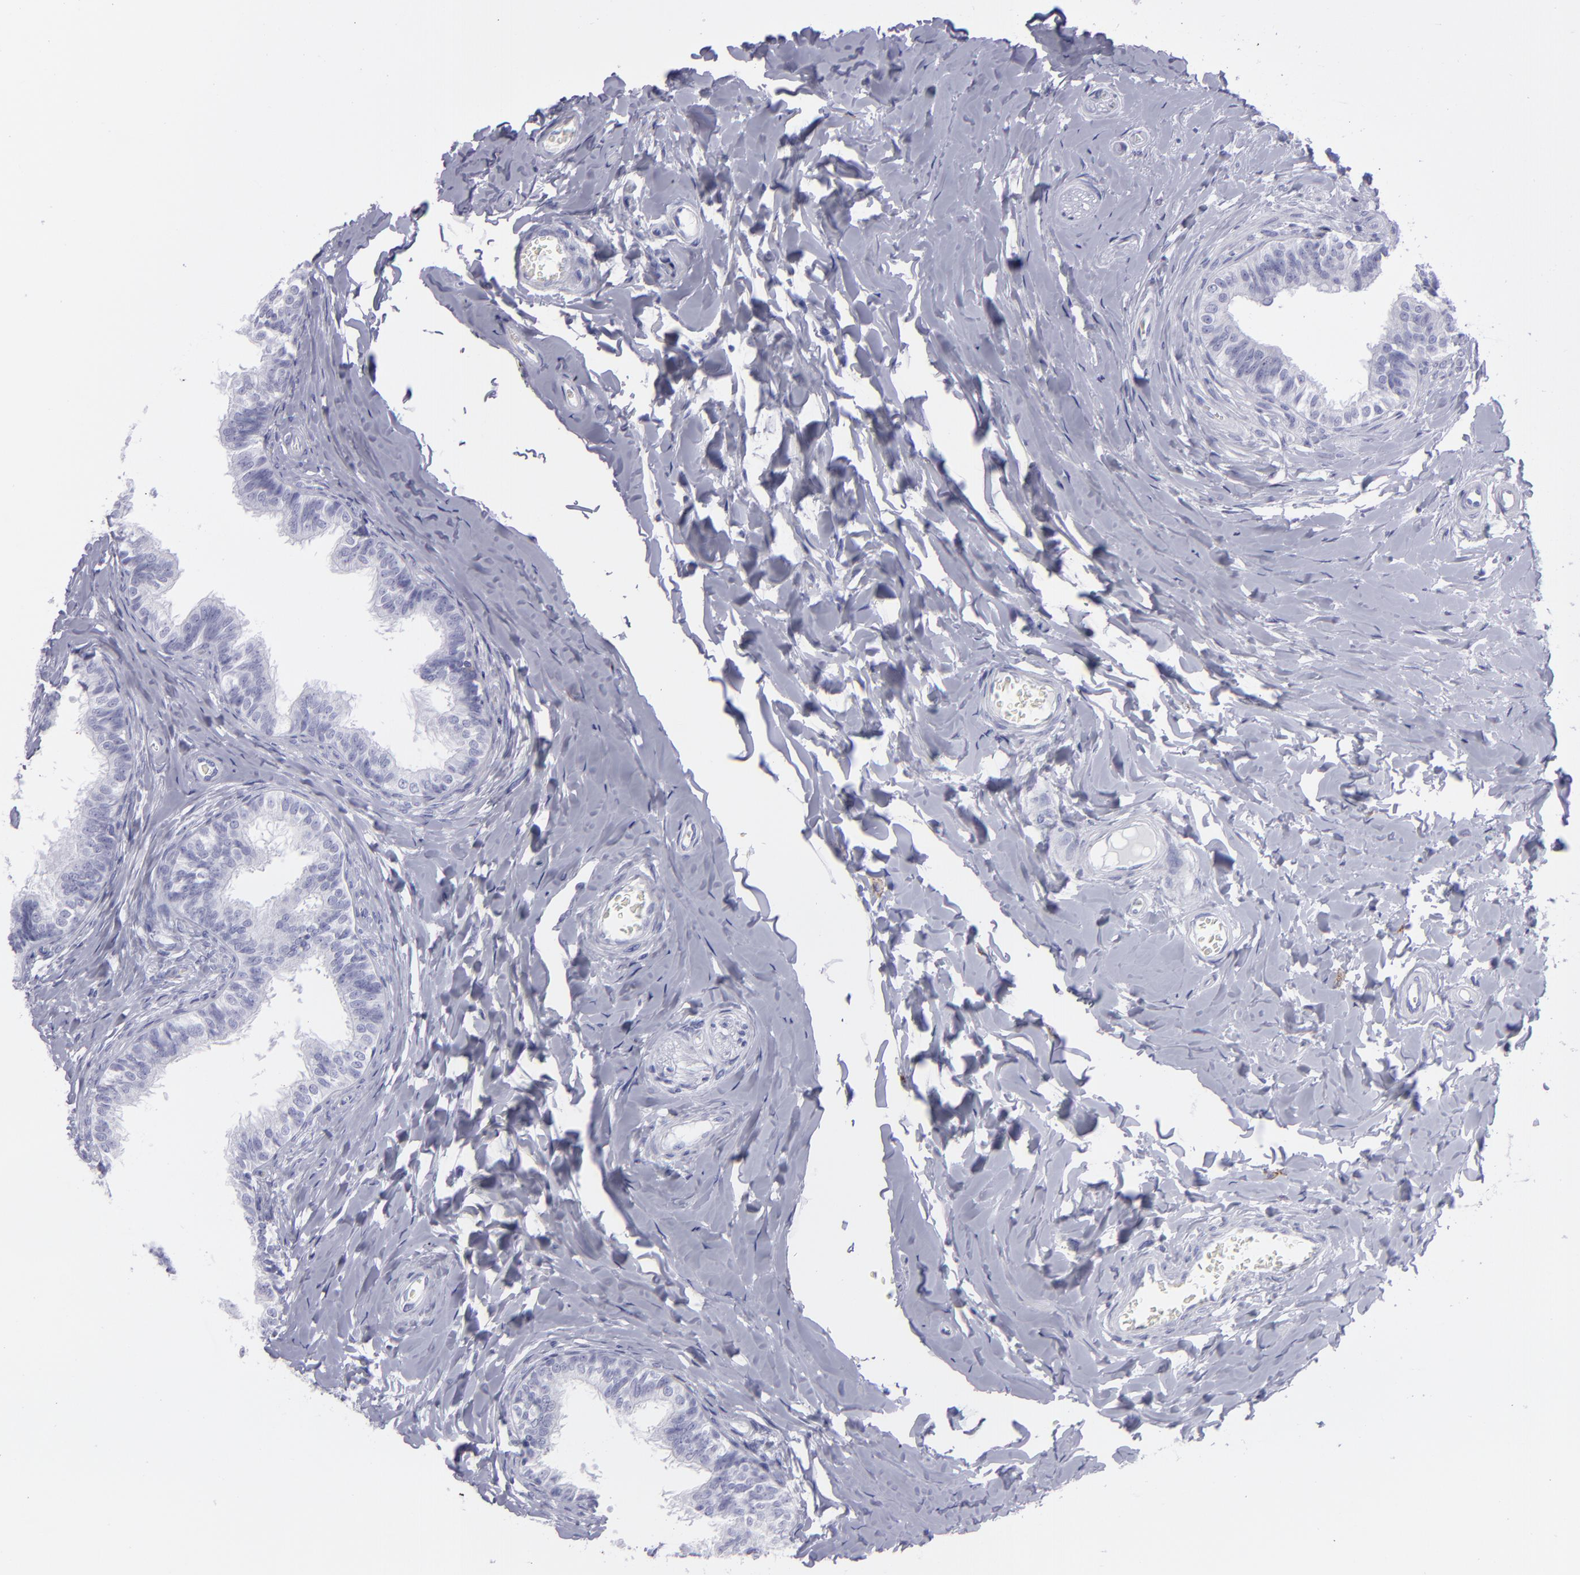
{"staining": {"intensity": "negative", "quantity": "none", "location": "none"}, "tissue": "epididymis", "cell_type": "Glandular cells", "image_type": "normal", "snomed": [{"axis": "morphology", "description": "Normal tissue, NOS"}, {"axis": "topography", "description": "Soft tissue"}, {"axis": "topography", "description": "Epididymis"}], "caption": "High power microscopy photomicrograph of an immunohistochemistry (IHC) image of unremarkable epididymis, revealing no significant positivity in glandular cells.", "gene": "SELPLG", "patient": {"sex": "male", "age": 26}}